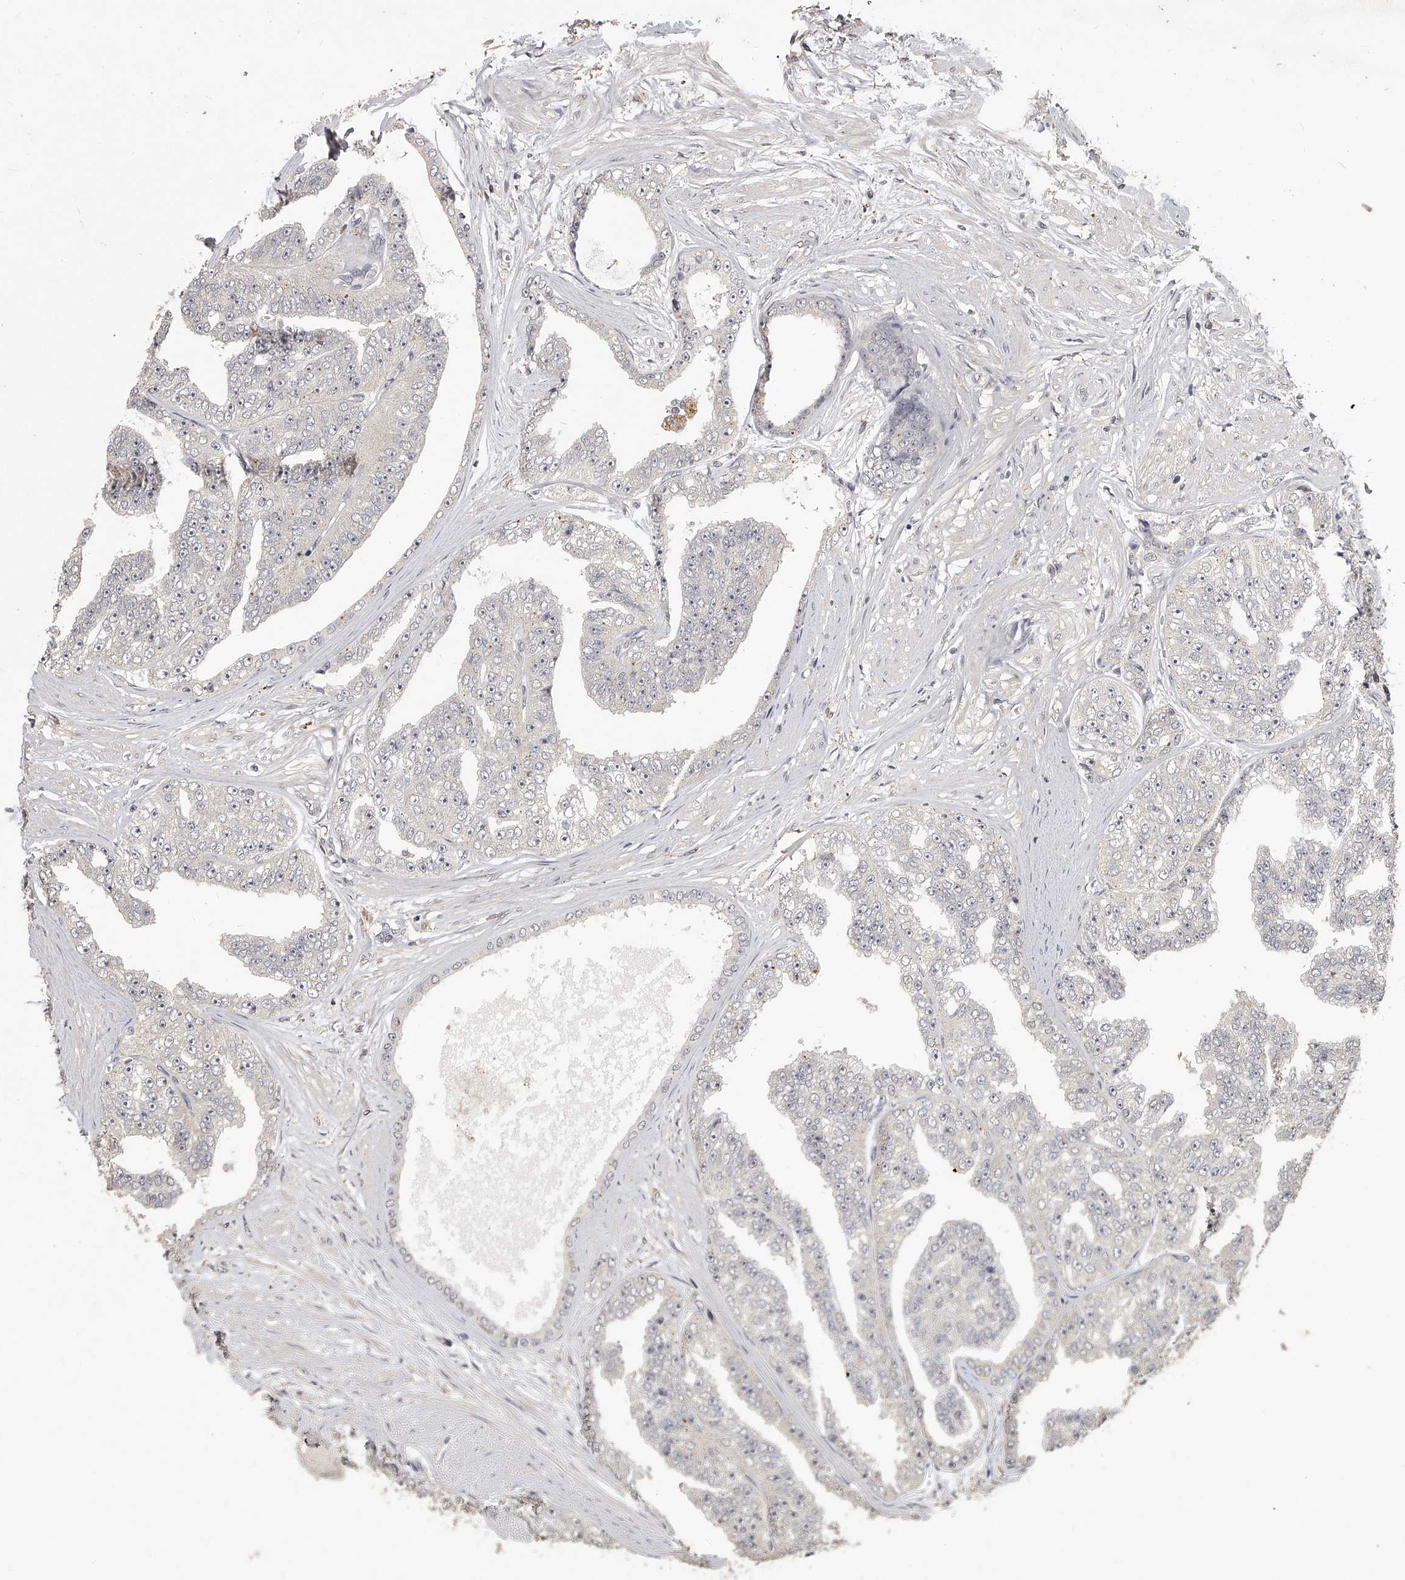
{"staining": {"intensity": "negative", "quantity": "none", "location": "none"}, "tissue": "prostate cancer", "cell_type": "Tumor cells", "image_type": "cancer", "snomed": [{"axis": "morphology", "description": "Adenocarcinoma, High grade"}, {"axis": "topography", "description": "Prostate"}], "caption": "Photomicrograph shows no significant protein expression in tumor cells of prostate cancer. The staining was performed using DAB (3,3'-diaminobenzidine) to visualize the protein expression in brown, while the nuclei were stained in blue with hematoxylin (Magnification: 20x).", "gene": "SLC37A1", "patient": {"sex": "male", "age": 71}}